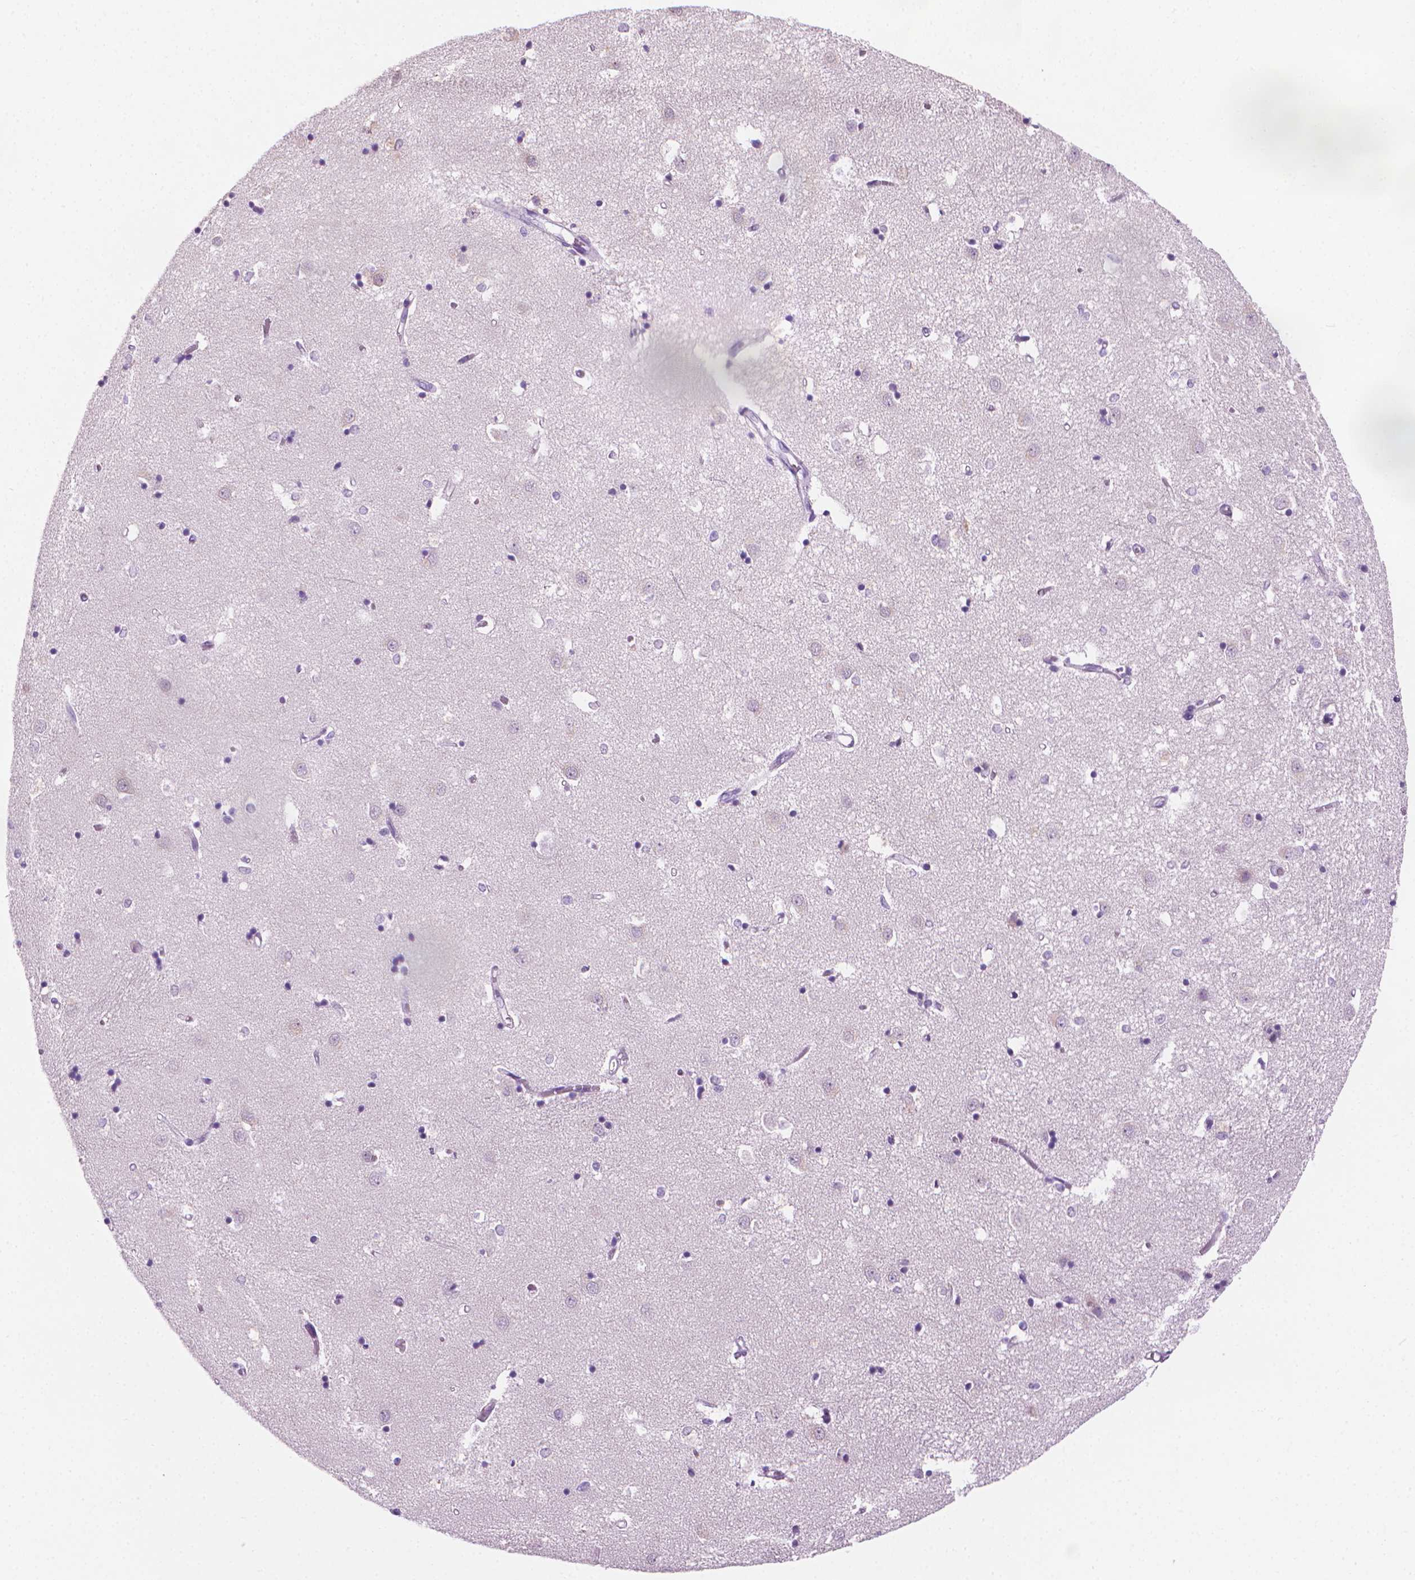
{"staining": {"intensity": "negative", "quantity": "none", "location": "none"}, "tissue": "caudate", "cell_type": "Glial cells", "image_type": "normal", "snomed": [{"axis": "morphology", "description": "Normal tissue, NOS"}, {"axis": "topography", "description": "Lateral ventricle wall"}], "caption": "Image shows no significant protein staining in glial cells of normal caudate. Brightfield microscopy of immunohistochemistry stained with DAB (3,3'-diaminobenzidine) (brown) and hematoxylin (blue), captured at high magnification.", "gene": "TTC29", "patient": {"sex": "male", "age": 54}}